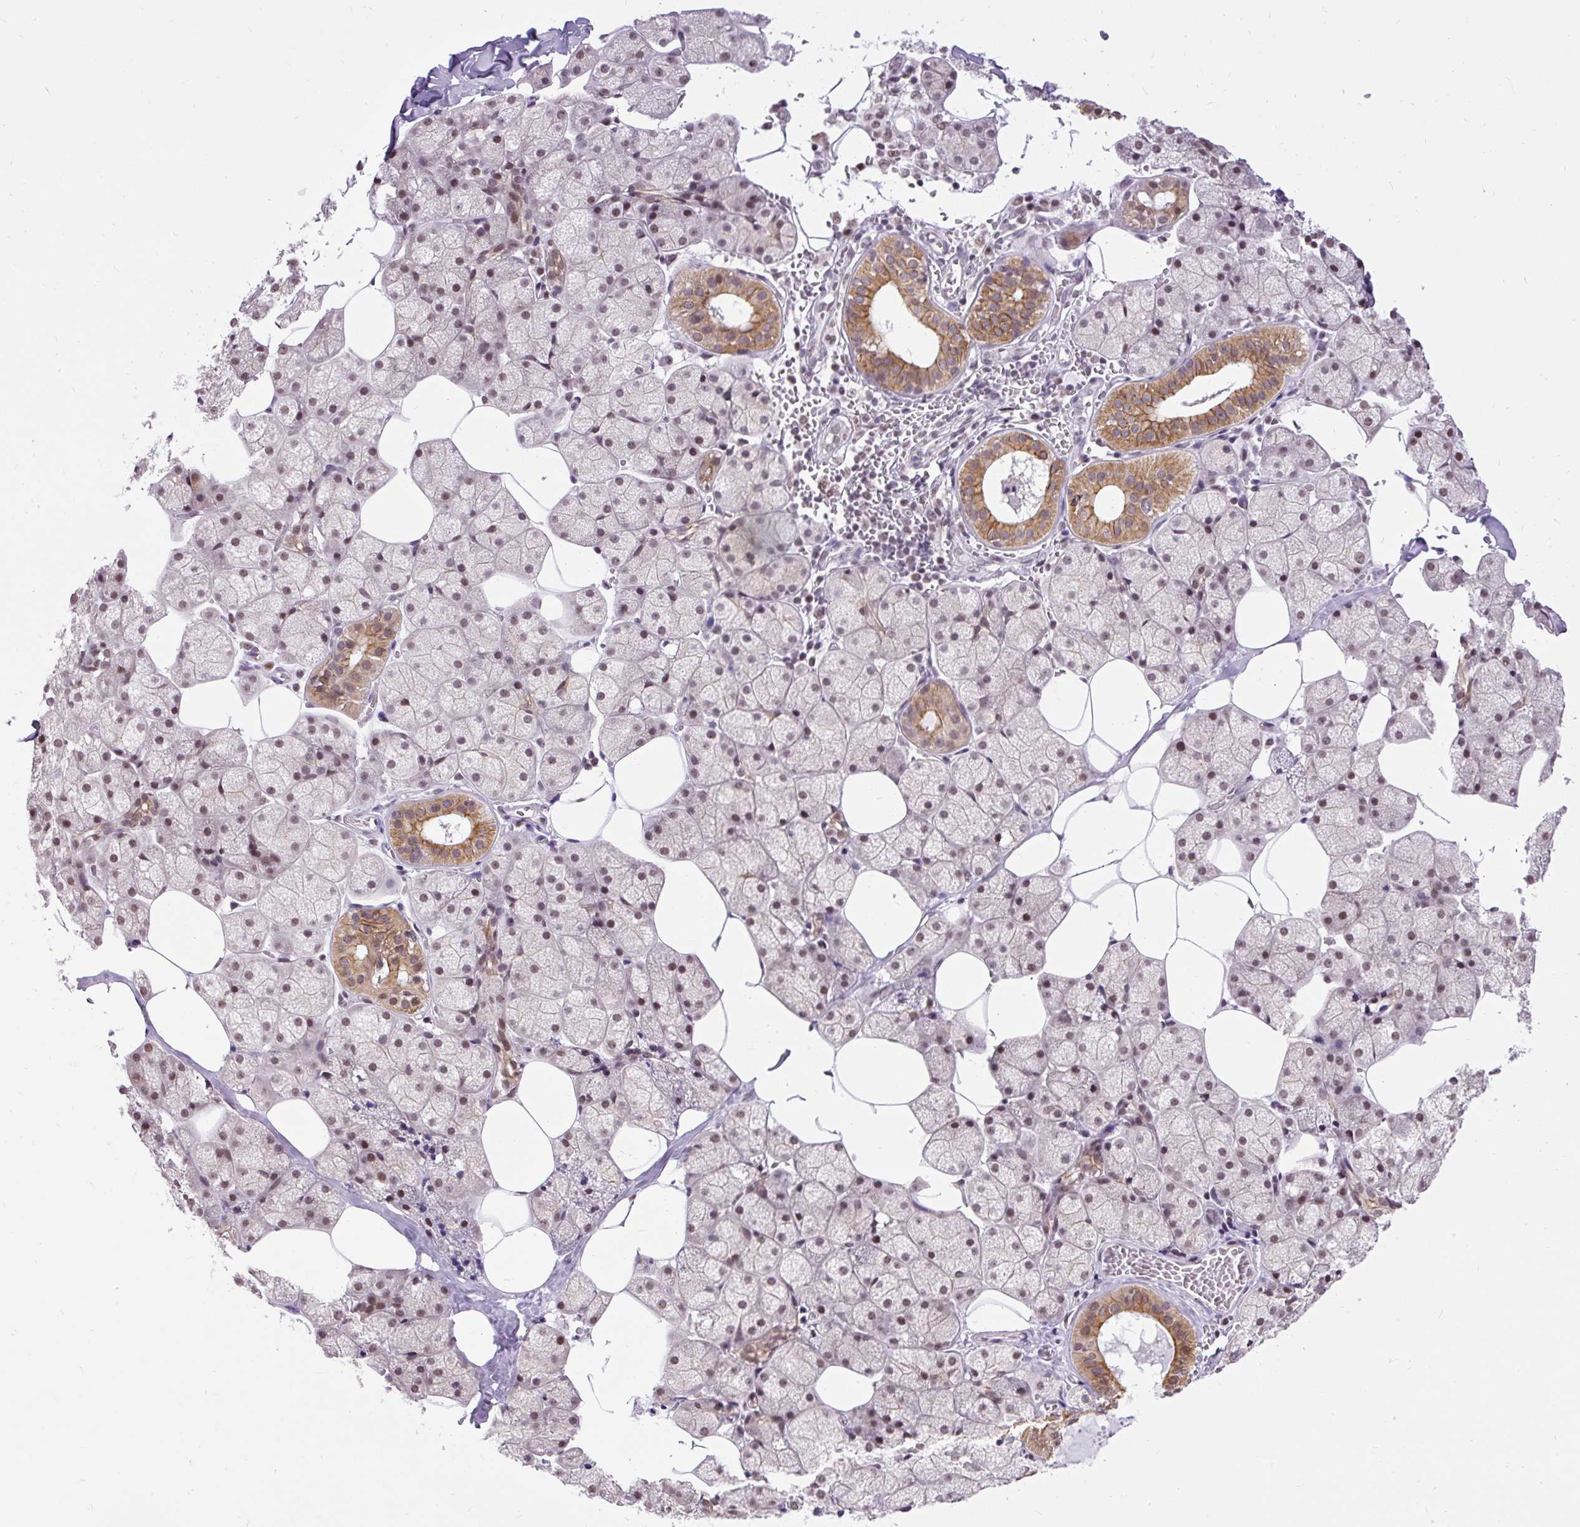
{"staining": {"intensity": "moderate", "quantity": ">75%", "location": "cytoplasmic/membranous,nuclear"}, "tissue": "salivary gland", "cell_type": "Glandular cells", "image_type": "normal", "snomed": [{"axis": "morphology", "description": "Normal tissue, NOS"}, {"axis": "topography", "description": "Salivary gland"}, {"axis": "topography", "description": "Peripheral nerve tissue"}], "caption": "Salivary gland stained with DAB IHC demonstrates medium levels of moderate cytoplasmic/membranous,nuclear positivity in about >75% of glandular cells.", "gene": "ZNF672", "patient": {"sex": "male", "age": 38}}